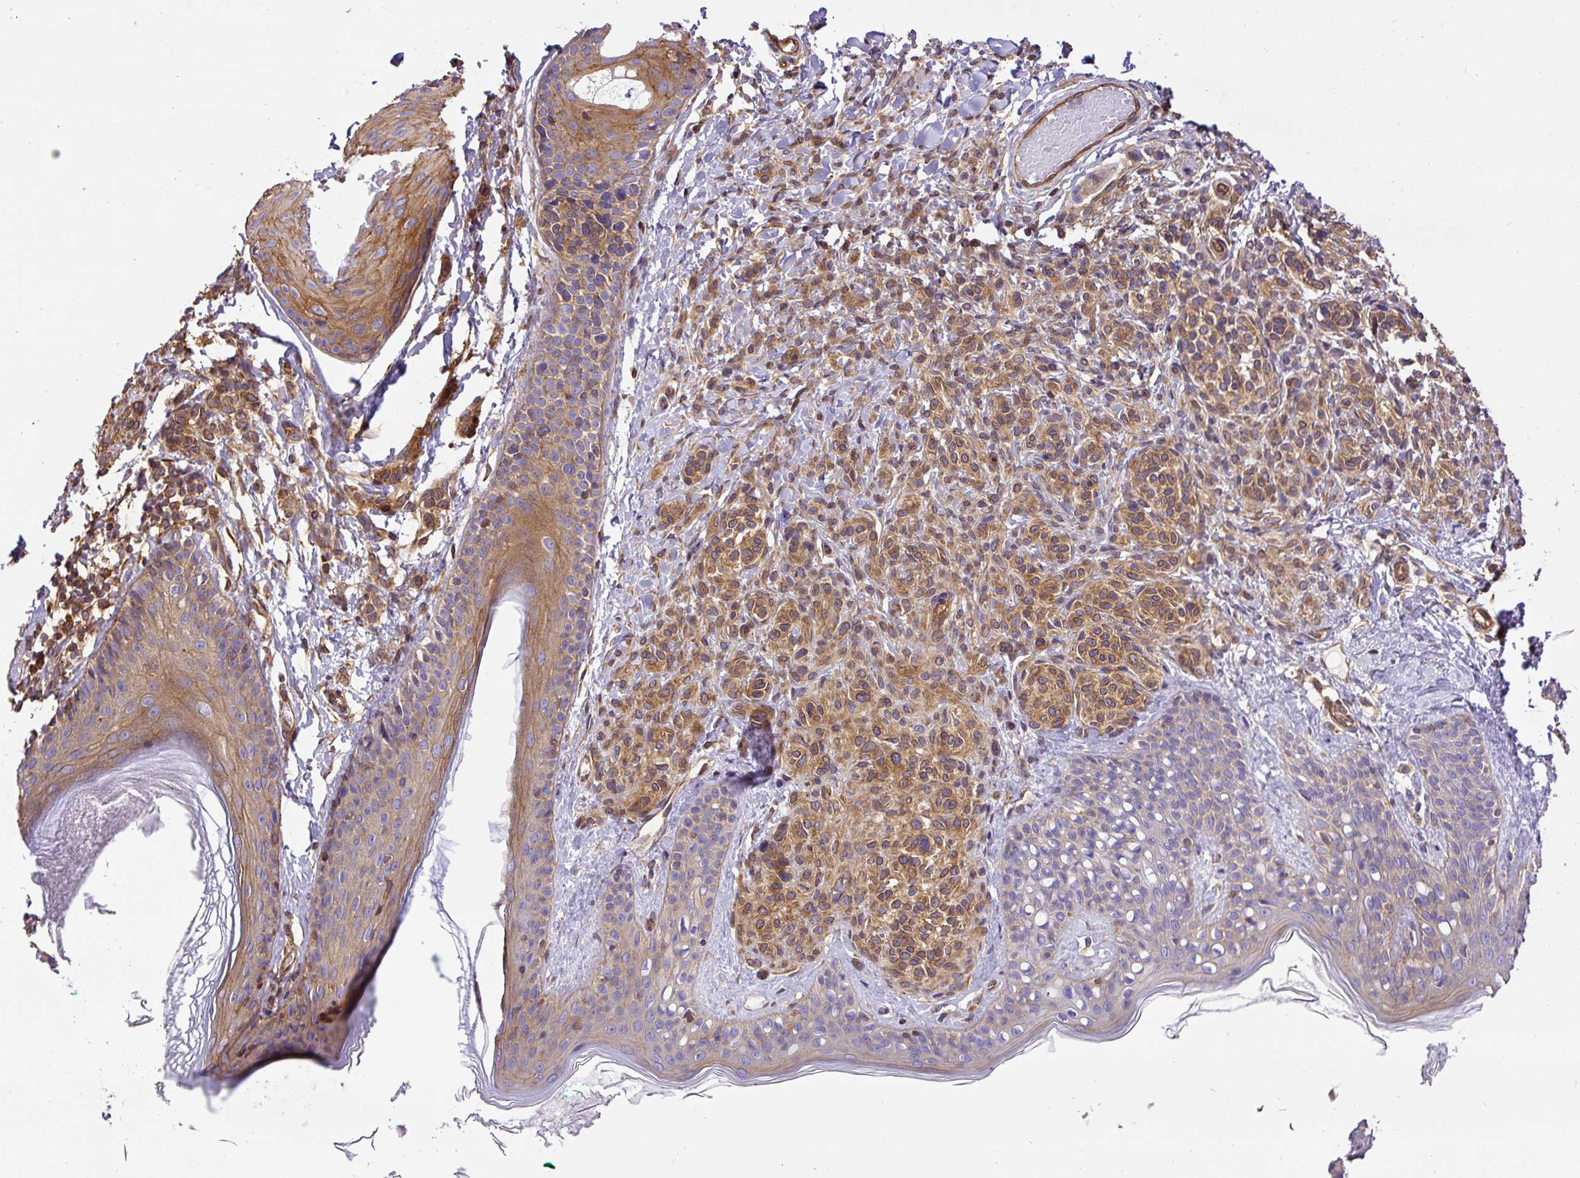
{"staining": {"intensity": "strong", "quantity": ">75%", "location": "cytoplasmic/membranous"}, "tissue": "skin", "cell_type": "Fibroblasts", "image_type": "normal", "snomed": [{"axis": "morphology", "description": "Normal tissue, NOS"}, {"axis": "topography", "description": "Skin"}], "caption": "The photomicrograph reveals staining of unremarkable skin, revealing strong cytoplasmic/membranous protein staining (brown color) within fibroblasts.", "gene": "DCTN1", "patient": {"sex": "male", "age": 16}}